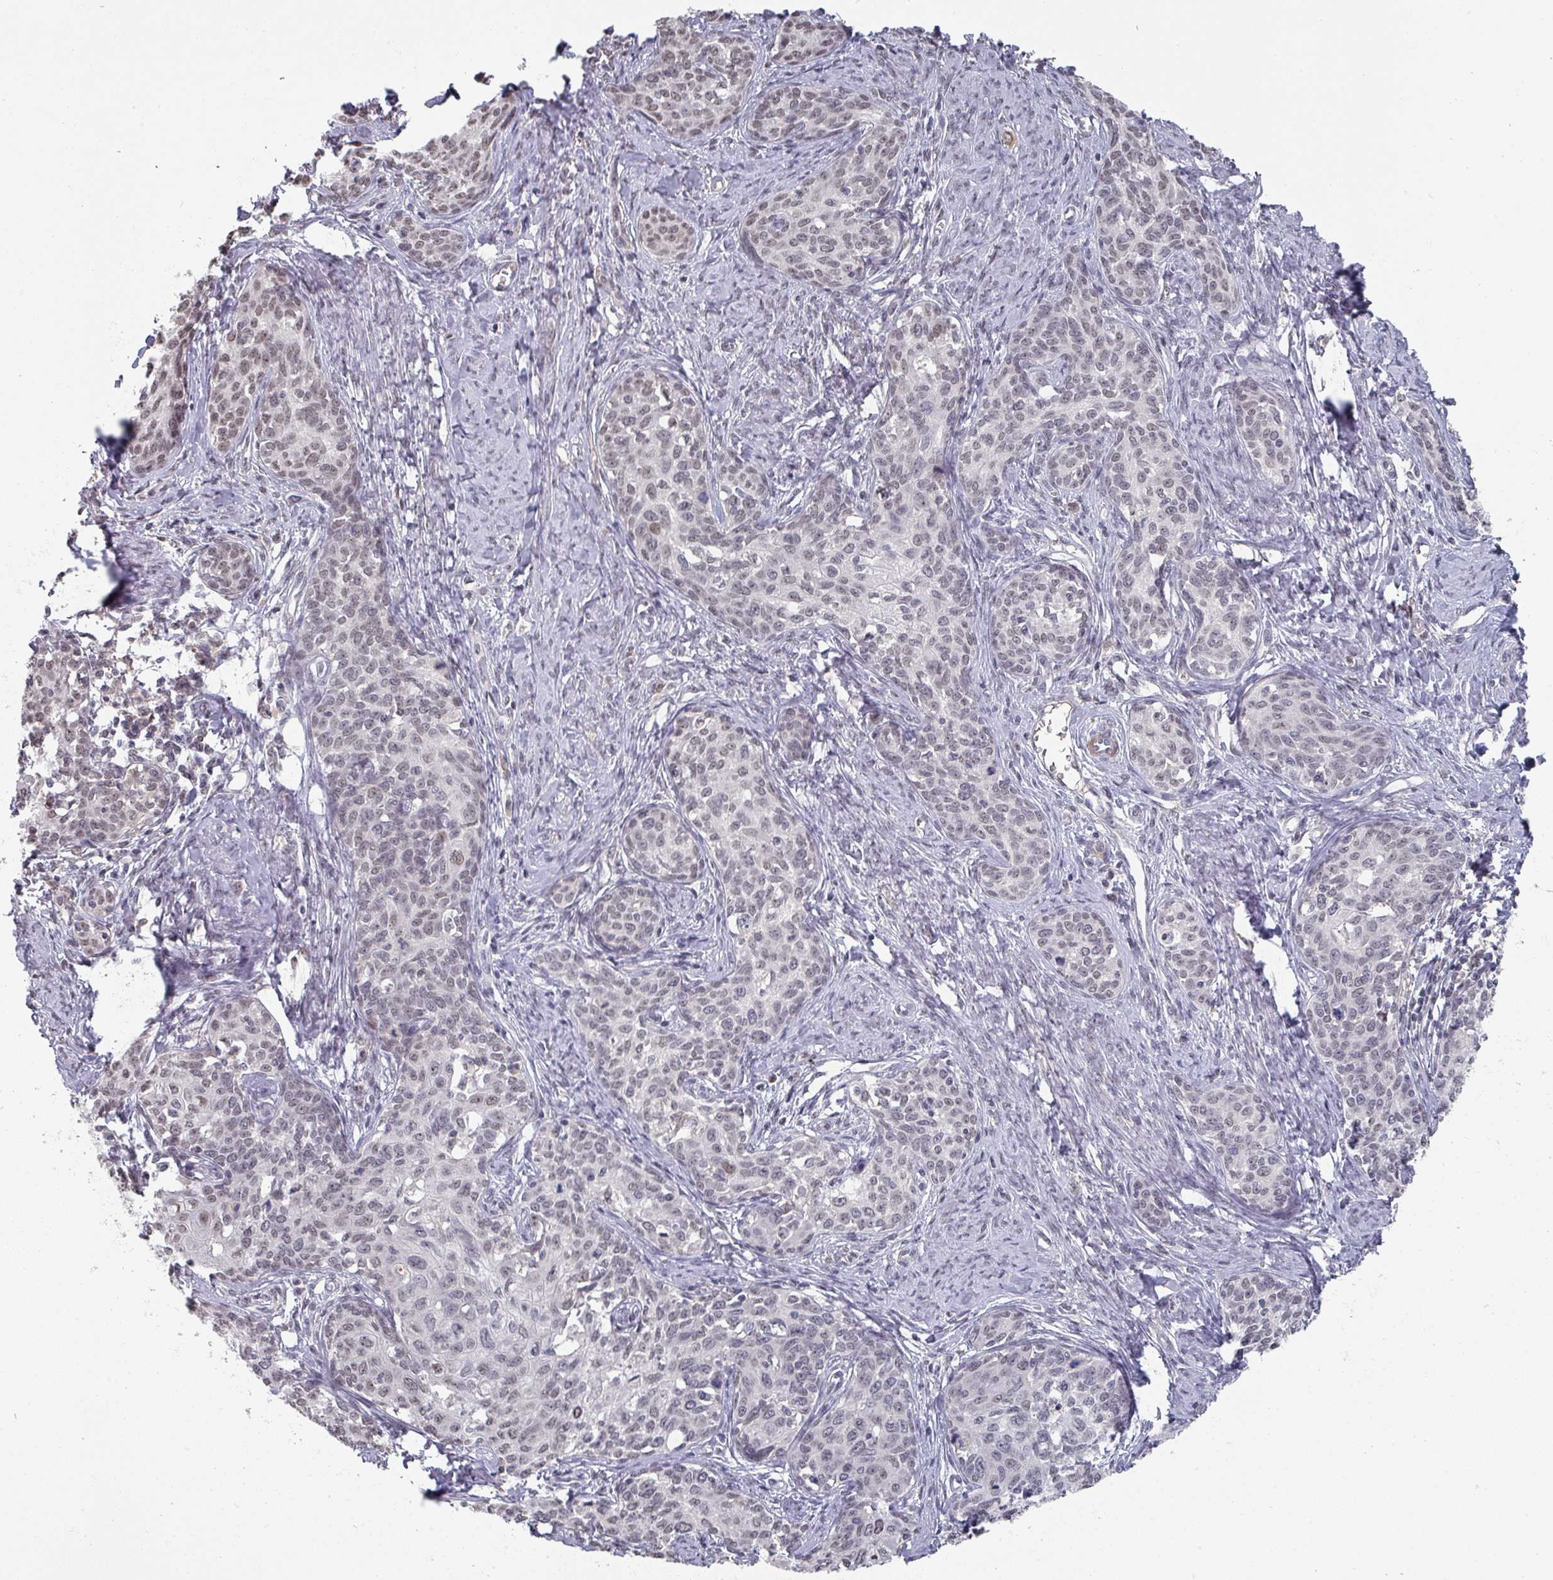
{"staining": {"intensity": "weak", "quantity": "<25%", "location": "nuclear"}, "tissue": "cervical cancer", "cell_type": "Tumor cells", "image_type": "cancer", "snomed": [{"axis": "morphology", "description": "Squamous cell carcinoma, NOS"}, {"axis": "morphology", "description": "Adenocarcinoma, NOS"}, {"axis": "topography", "description": "Cervix"}], "caption": "Tumor cells are negative for protein expression in human squamous cell carcinoma (cervical). (Immunohistochemistry (ihc), brightfield microscopy, high magnification).", "gene": "ZNF654", "patient": {"sex": "female", "age": 52}}